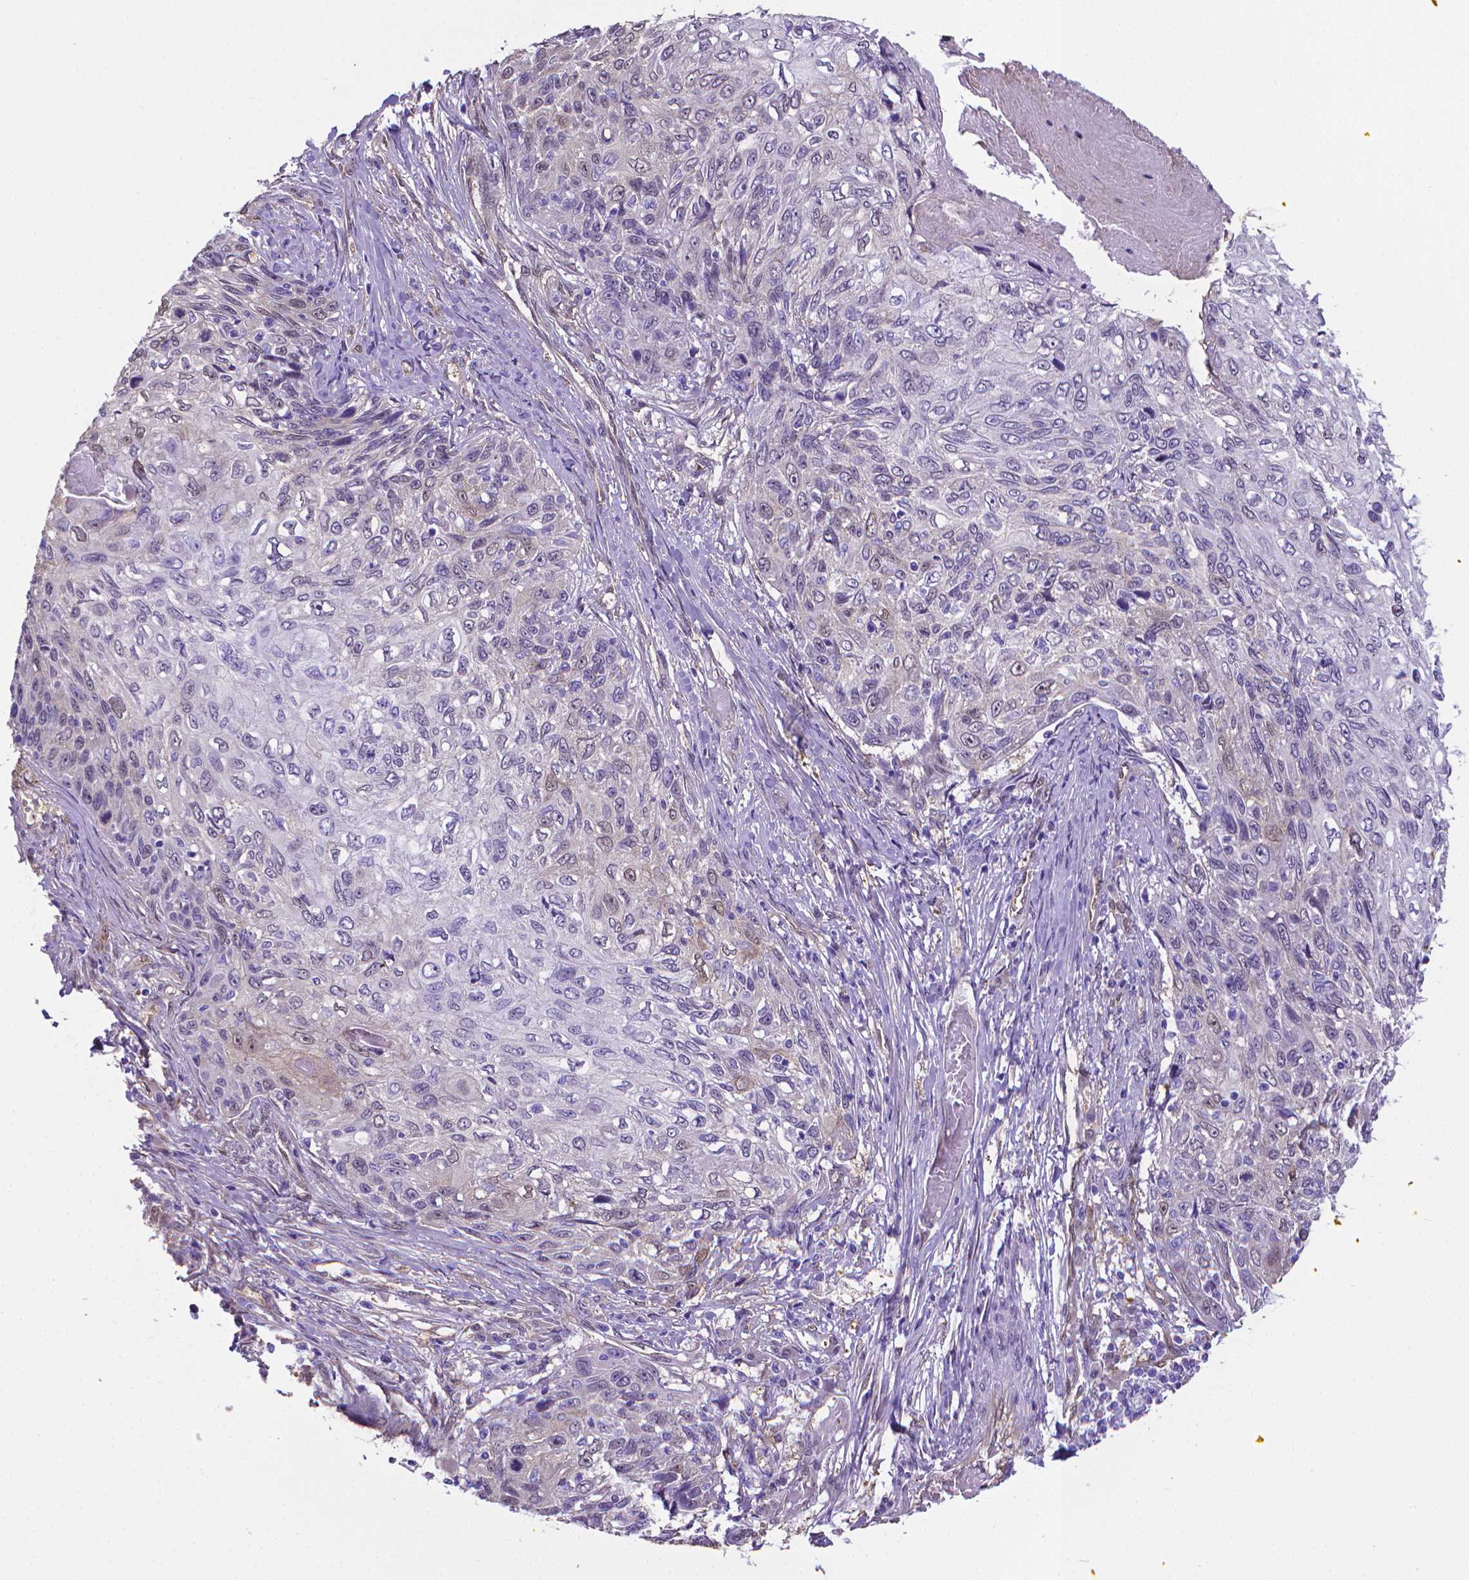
{"staining": {"intensity": "moderate", "quantity": "<25%", "location": "nuclear"}, "tissue": "skin cancer", "cell_type": "Tumor cells", "image_type": "cancer", "snomed": [{"axis": "morphology", "description": "Squamous cell carcinoma, NOS"}, {"axis": "topography", "description": "Skin"}], "caption": "A brown stain highlights moderate nuclear positivity of a protein in human skin cancer tumor cells. (IHC, brightfield microscopy, high magnification).", "gene": "CLIC4", "patient": {"sex": "male", "age": 92}}